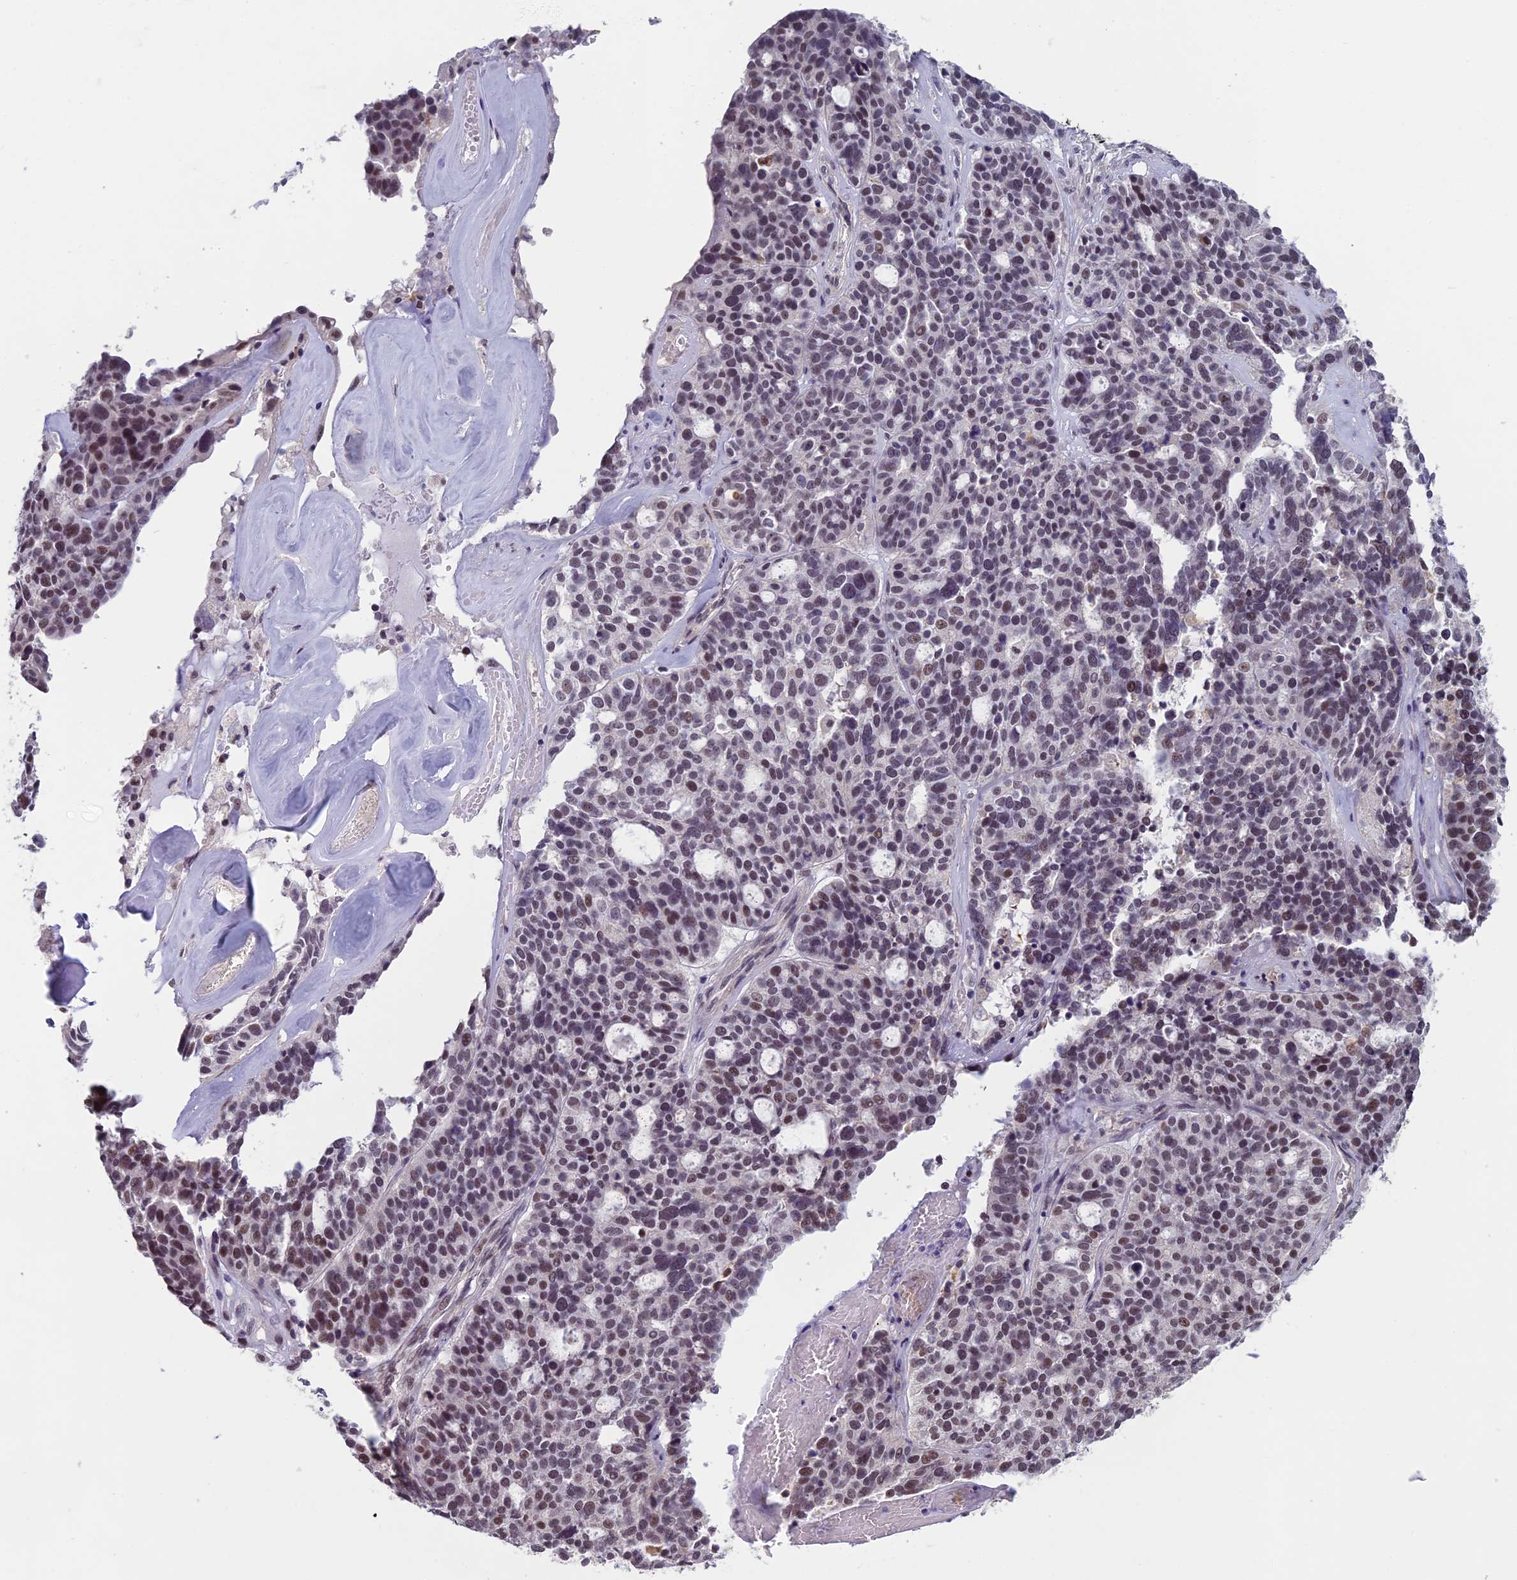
{"staining": {"intensity": "weak", "quantity": "25%-75%", "location": "nuclear"}, "tissue": "ovarian cancer", "cell_type": "Tumor cells", "image_type": "cancer", "snomed": [{"axis": "morphology", "description": "Cystadenocarcinoma, serous, NOS"}, {"axis": "topography", "description": "Ovary"}], "caption": "Ovarian cancer tissue demonstrates weak nuclear positivity in approximately 25%-75% of tumor cells (Brightfield microscopy of DAB IHC at high magnification).", "gene": "MORF4L1", "patient": {"sex": "female", "age": 59}}